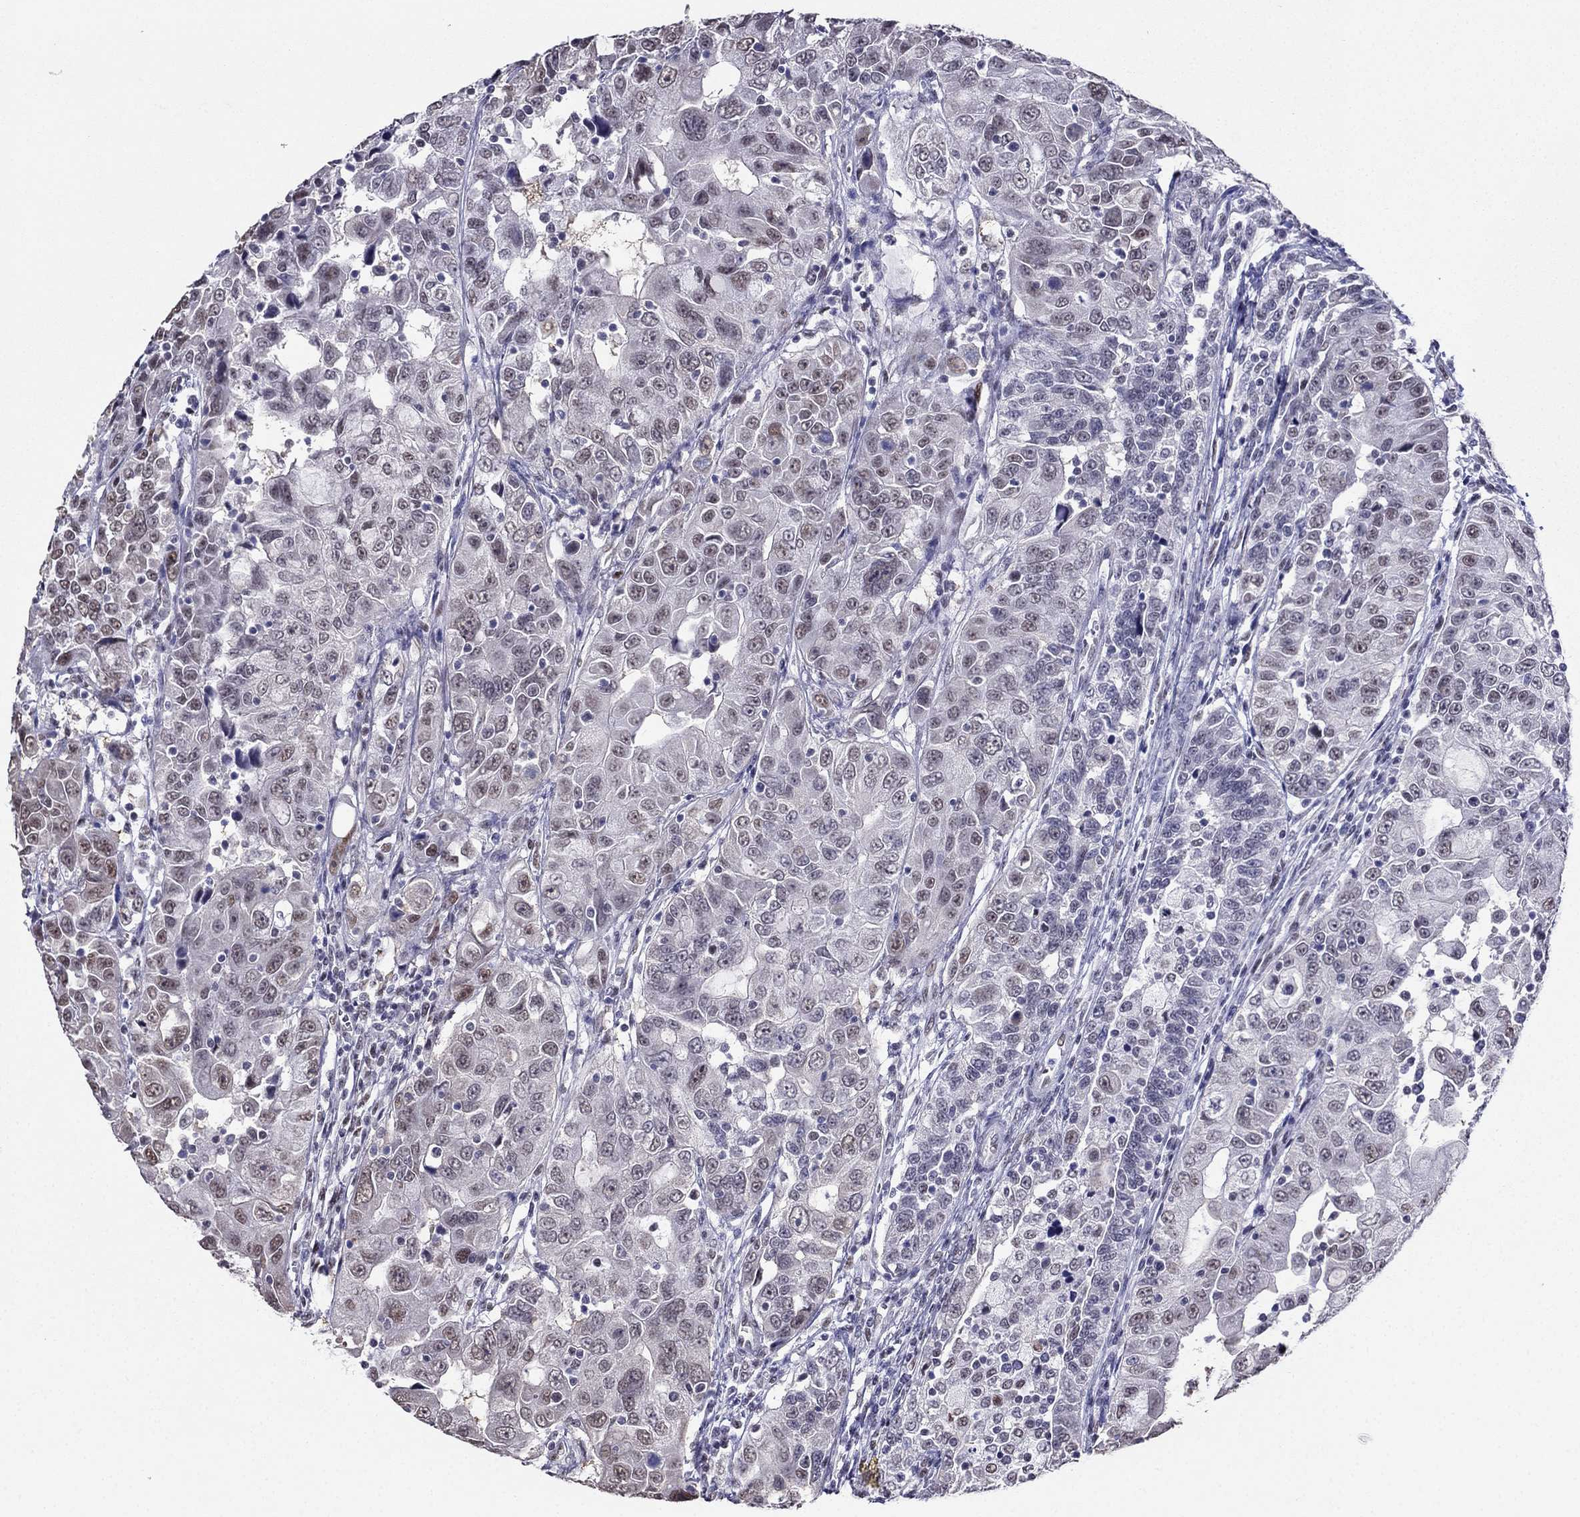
{"staining": {"intensity": "weak", "quantity": "25%-75%", "location": "nuclear"}, "tissue": "urothelial cancer", "cell_type": "Tumor cells", "image_type": "cancer", "snomed": [{"axis": "morphology", "description": "Urothelial carcinoma, NOS"}, {"axis": "morphology", "description": "Urothelial carcinoma, High grade"}, {"axis": "topography", "description": "Urinary bladder"}], "caption": "Urothelial cancer was stained to show a protein in brown. There is low levels of weak nuclear staining in about 25%-75% of tumor cells.", "gene": "PPM1G", "patient": {"sex": "female", "age": 73}}